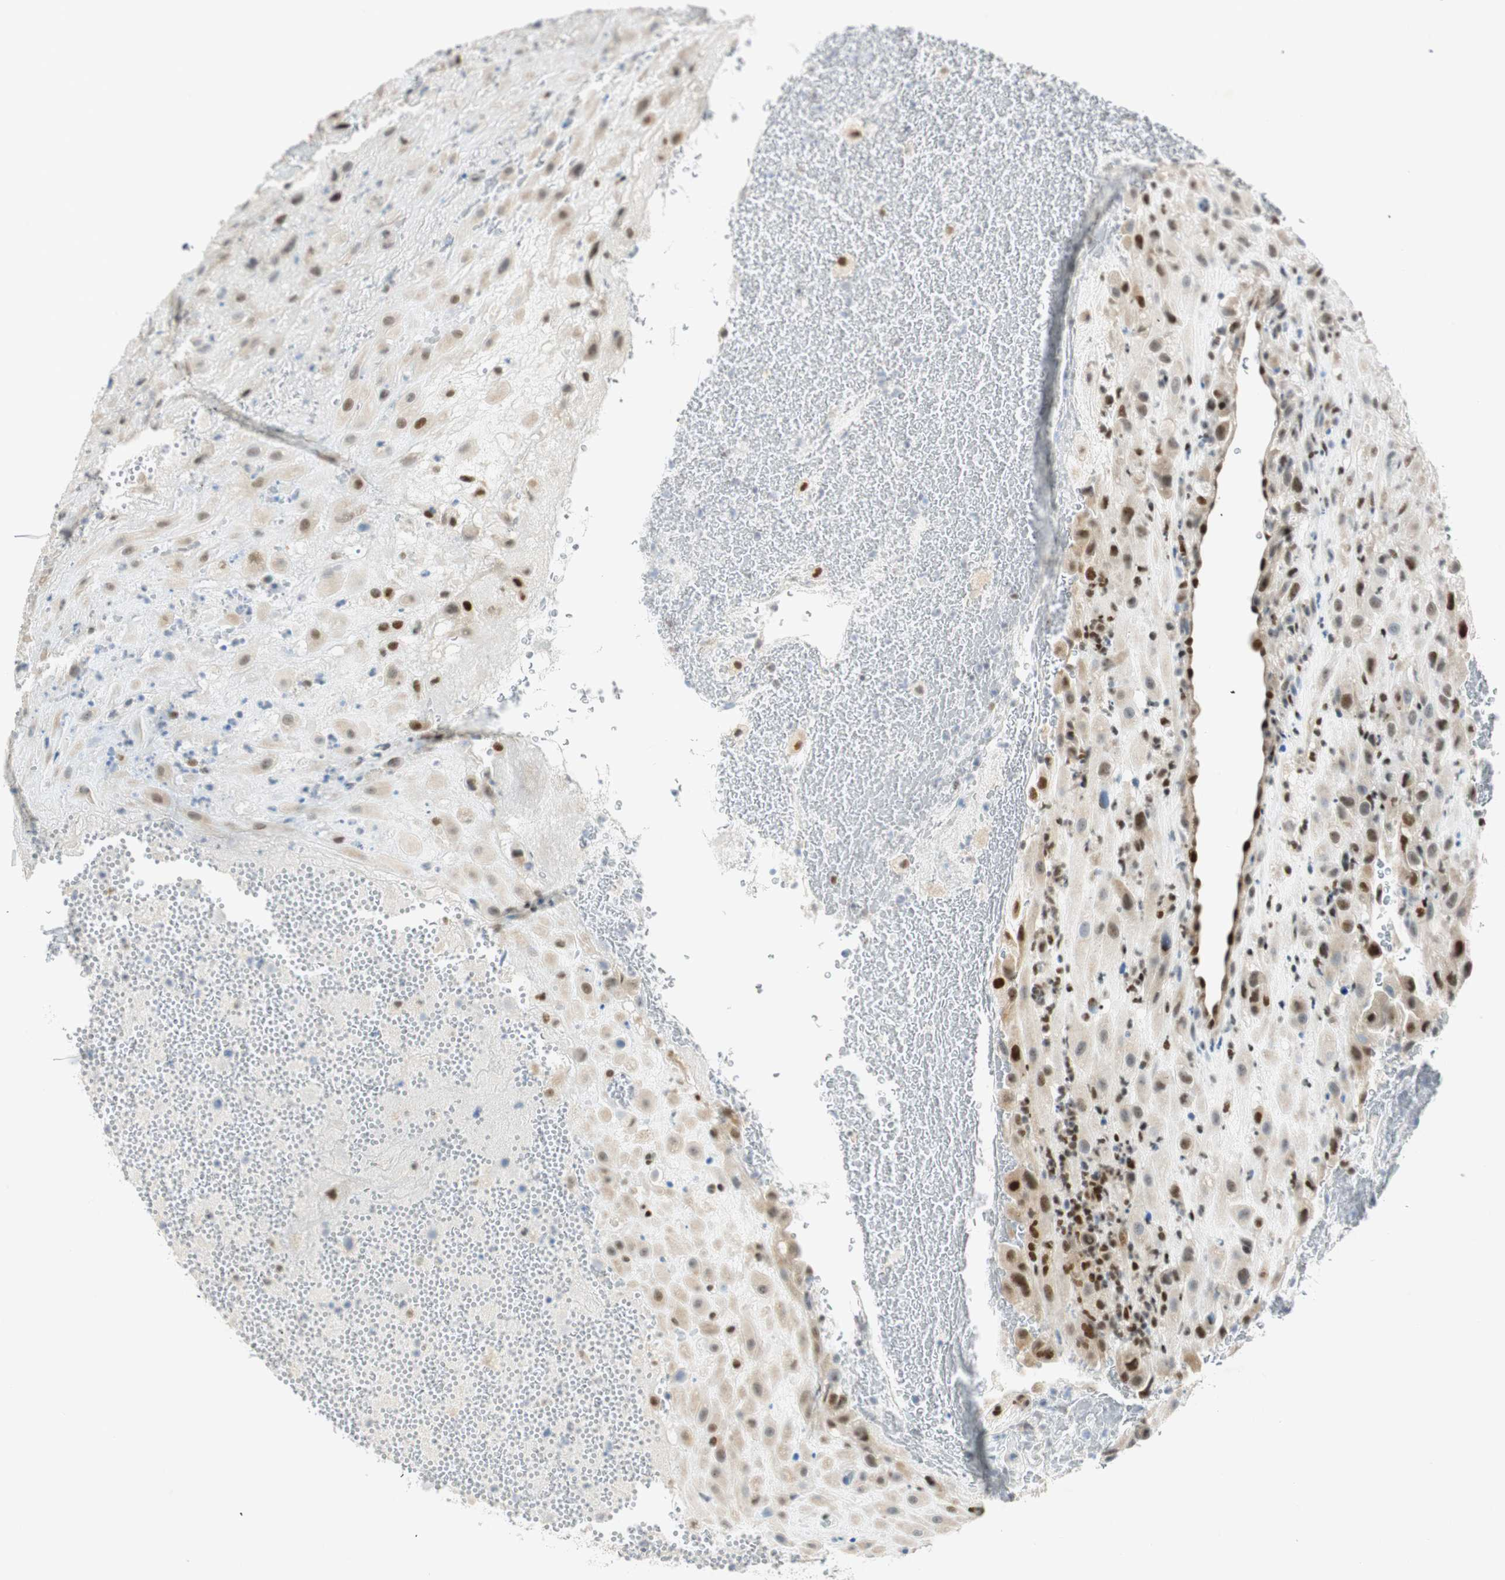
{"staining": {"intensity": "moderate", "quantity": "25%-75%", "location": "nuclear"}, "tissue": "placenta", "cell_type": "Decidual cells", "image_type": "normal", "snomed": [{"axis": "morphology", "description": "Normal tissue, NOS"}, {"axis": "topography", "description": "Placenta"}], "caption": "Immunohistochemical staining of normal human placenta reveals moderate nuclear protein expression in approximately 25%-75% of decidual cells.", "gene": "MSX2", "patient": {"sex": "female", "age": 19}}